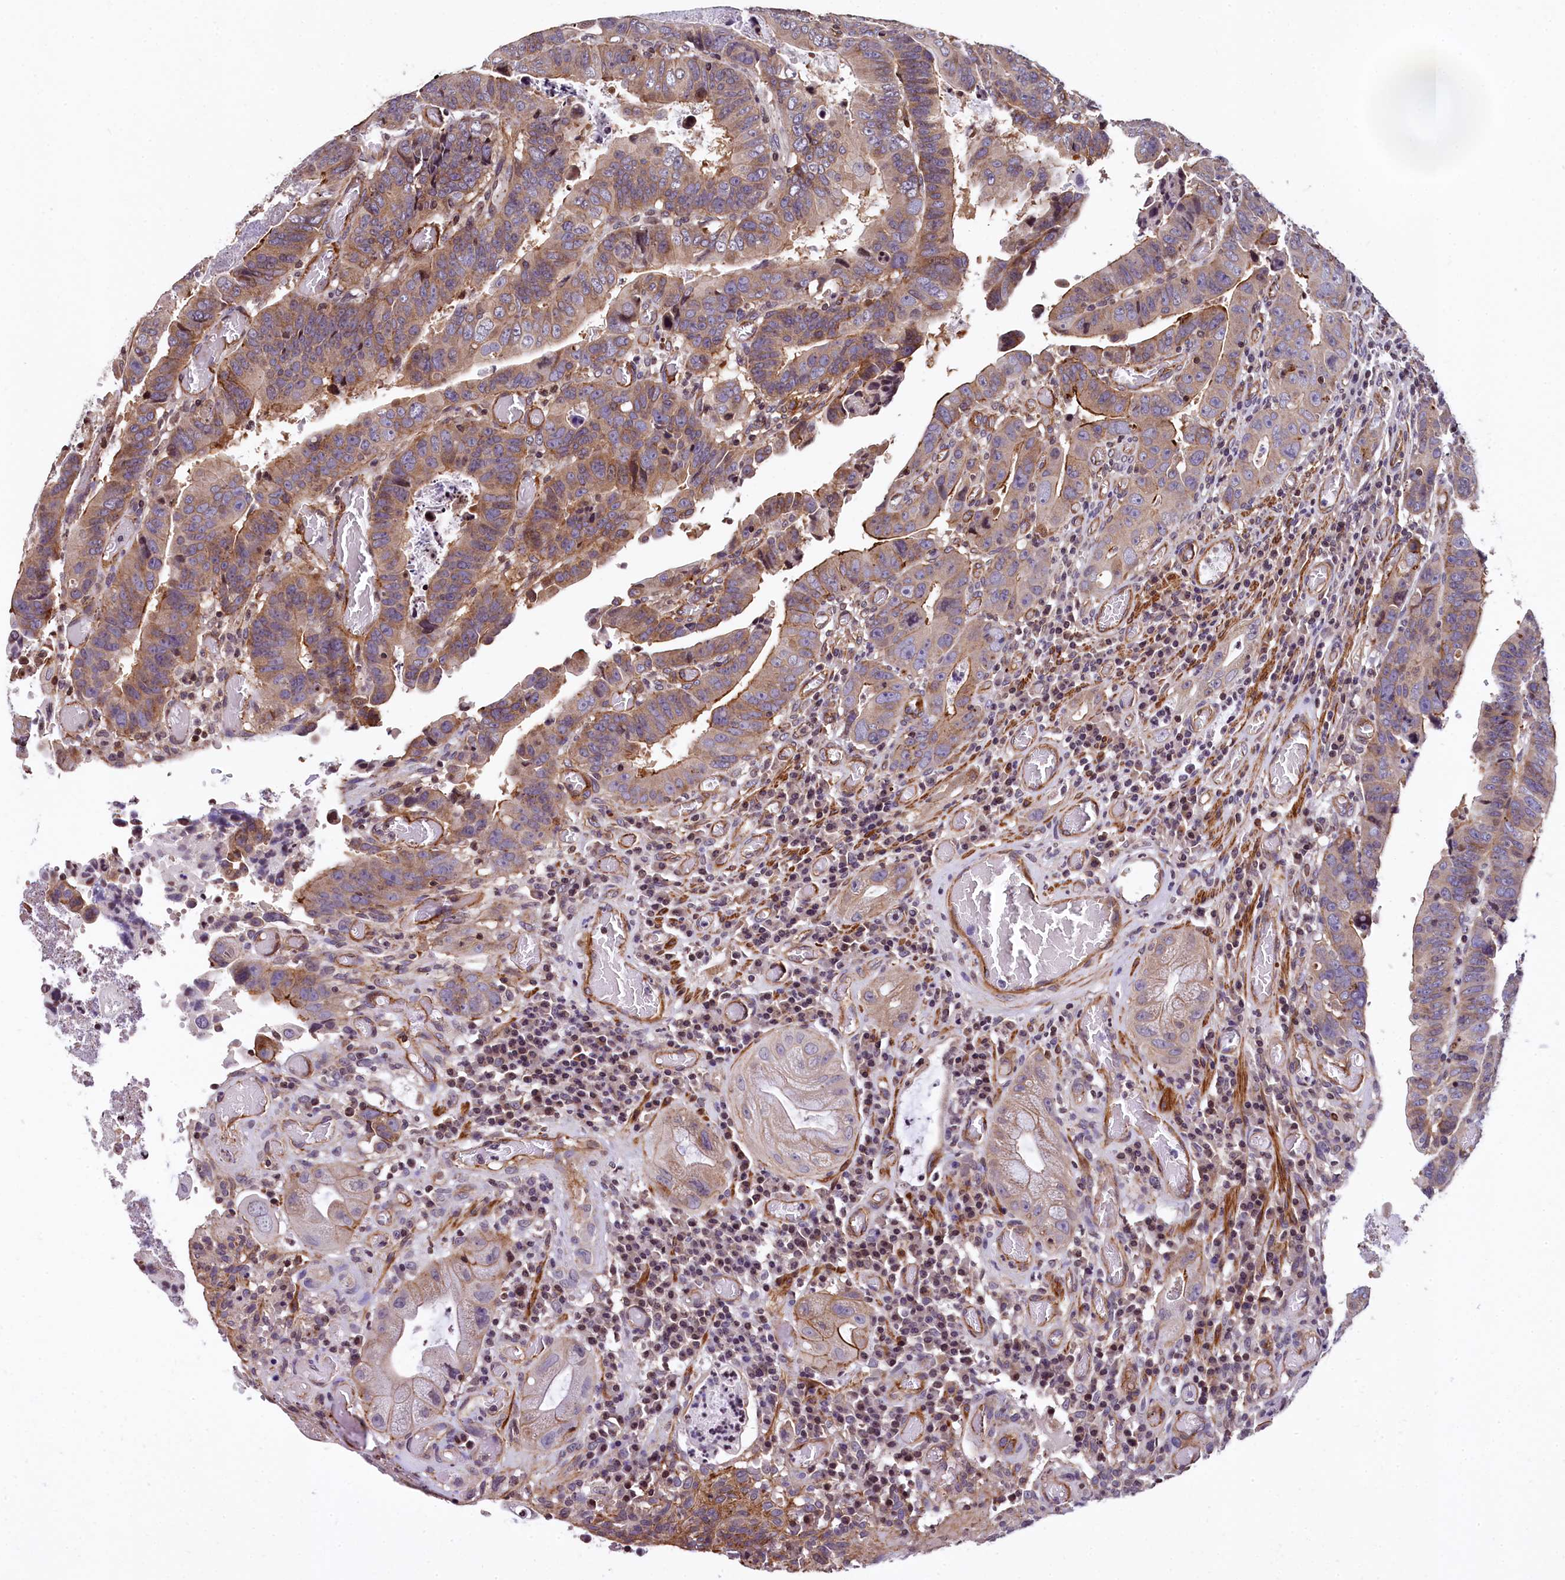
{"staining": {"intensity": "moderate", "quantity": ">75%", "location": "cytoplasmic/membranous"}, "tissue": "colorectal cancer", "cell_type": "Tumor cells", "image_type": "cancer", "snomed": [{"axis": "morphology", "description": "Normal tissue, NOS"}, {"axis": "morphology", "description": "Adenocarcinoma, NOS"}, {"axis": "topography", "description": "Rectum"}], "caption": "Moderate cytoplasmic/membranous staining is identified in approximately >75% of tumor cells in colorectal cancer (adenocarcinoma).", "gene": "ZNF2", "patient": {"sex": "female", "age": 65}}